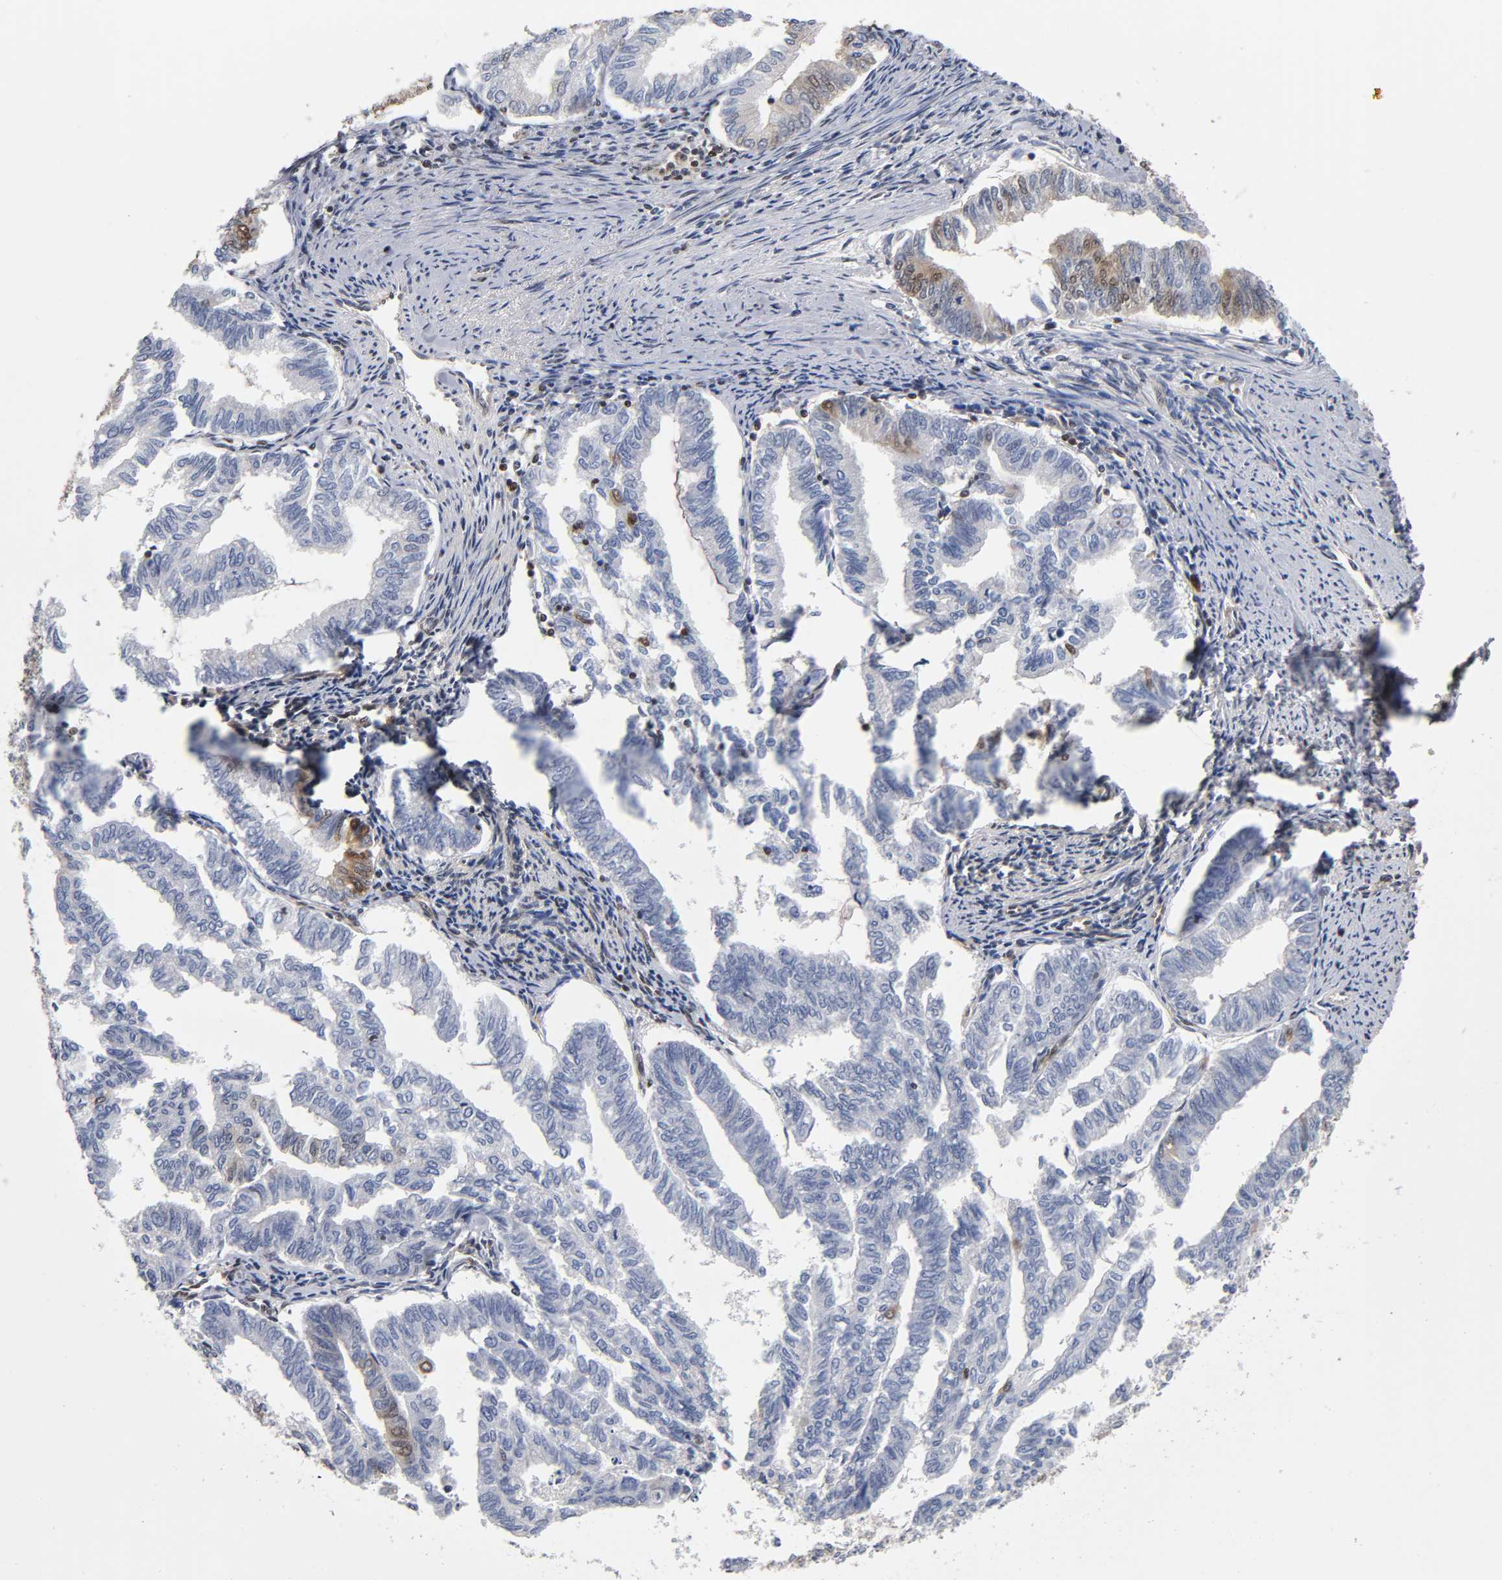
{"staining": {"intensity": "moderate", "quantity": "25%-75%", "location": "nuclear"}, "tissue": "endometrial cancer", "cell_type": "Tumor cells", "image_type": "cancer", "snomed": [{"axis": "morphology", "description": "Adenocarcinoma, NOS"}, {"axis": "topography", "description": "Endometrium"}], "caption": "Moderate nuclear protein staining is appreciated in approximately 25%-75% of tumor cells in endometrial cancer.", "gene": "ILKAP", "patient": {"sex": "female", "age": 79}}